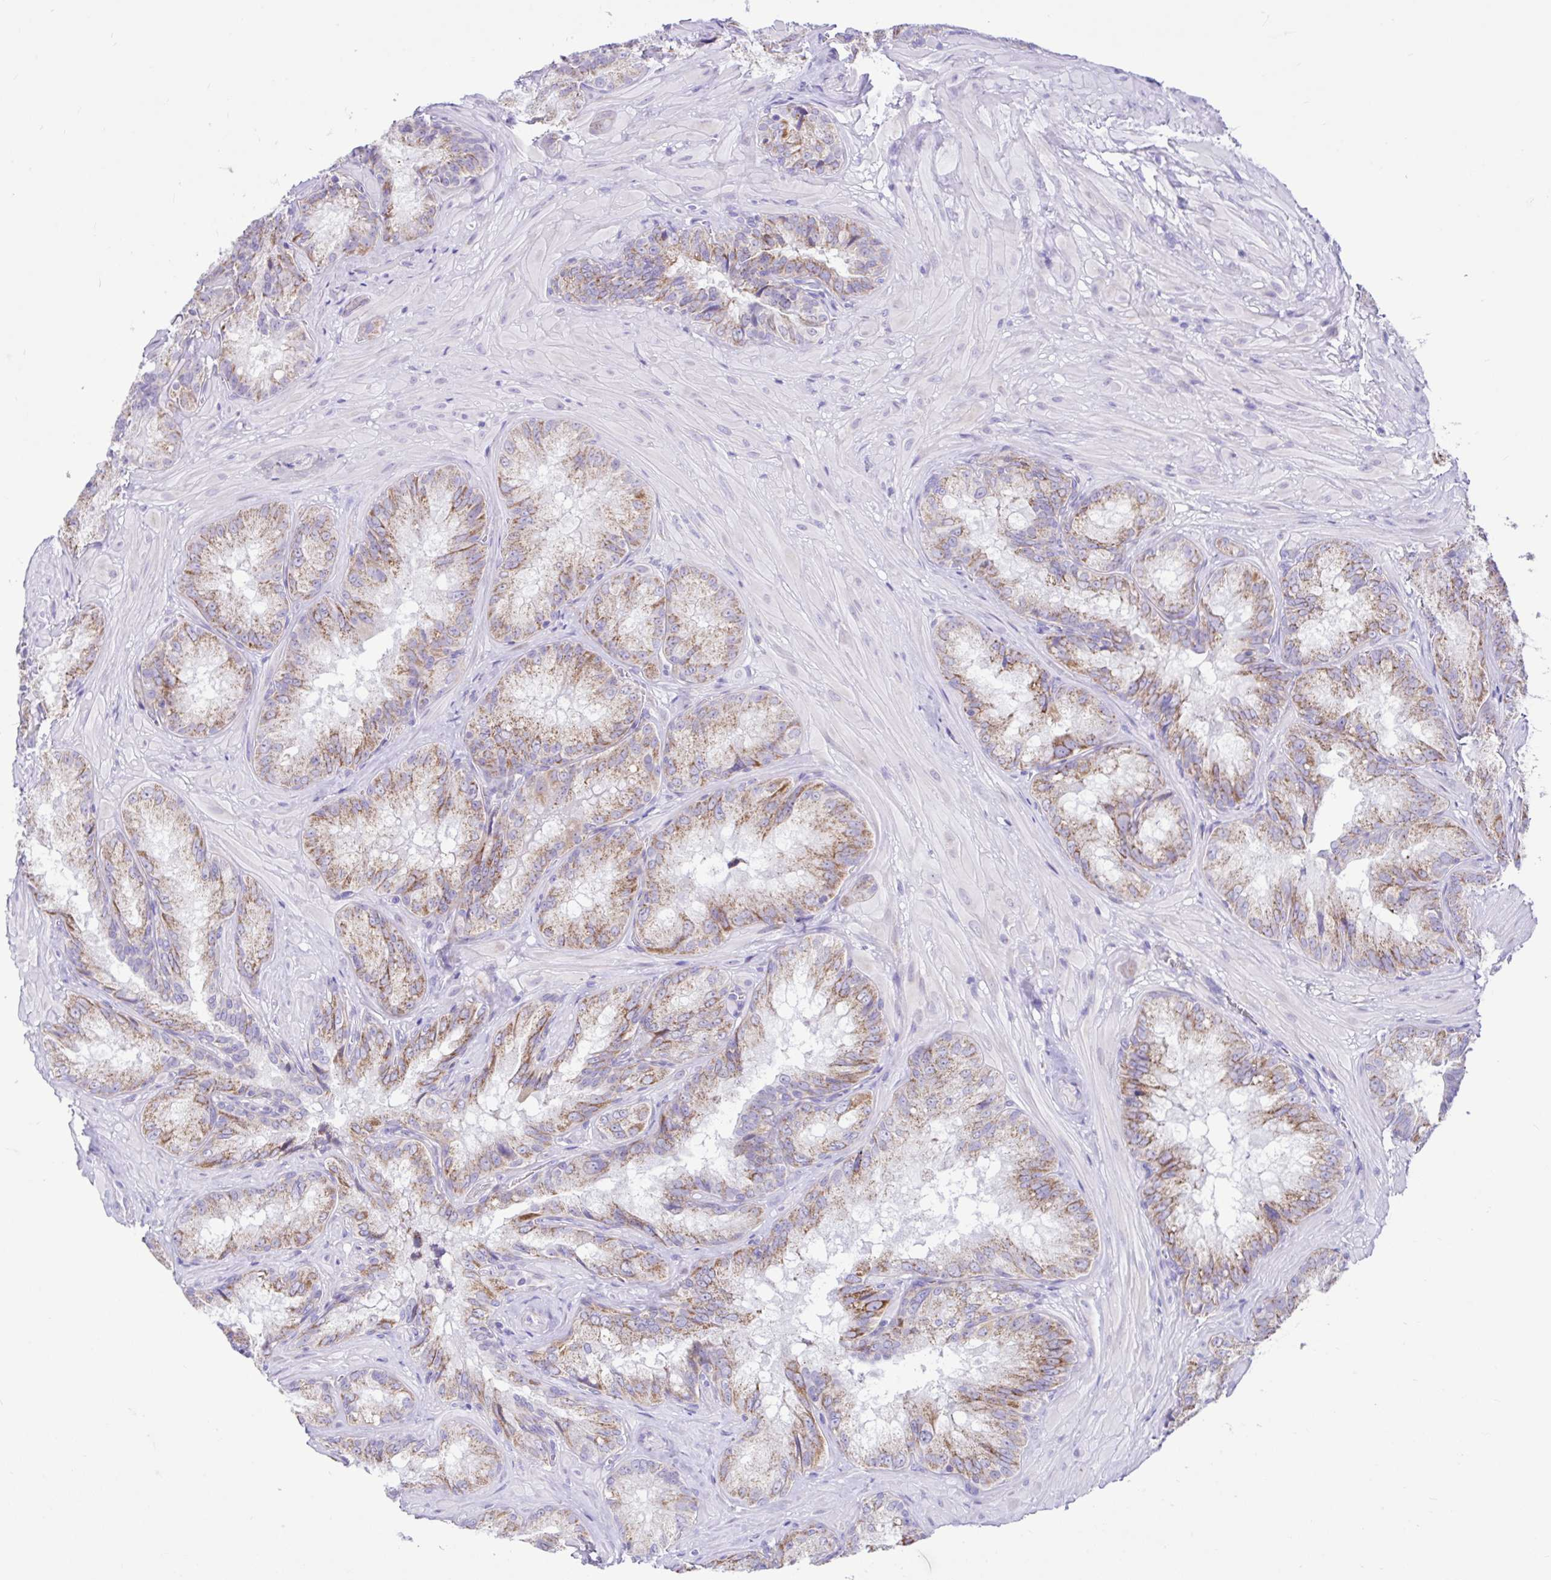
{"staining": {"intensity": "moderate", "quantity": ">75%", "location": "cytoplasmic/membranous"}, "tissue": "seminal vesicle", "cell_type": "Glandular cells", "image_type": "normal", "snomed": [{"axis": "morphology", "description": "Normal tissue, NOS"}, {"axis": "topography", "description": "Seminal veicle"}], "caption": "This is a micrograph of IHC staining of benign seminal vesicle, which shows moderate expression in the cytoplasmic/membranous of glandular cells.", "gene": "NDUFS2", "patient": {"sex": "male", "age": 47}}